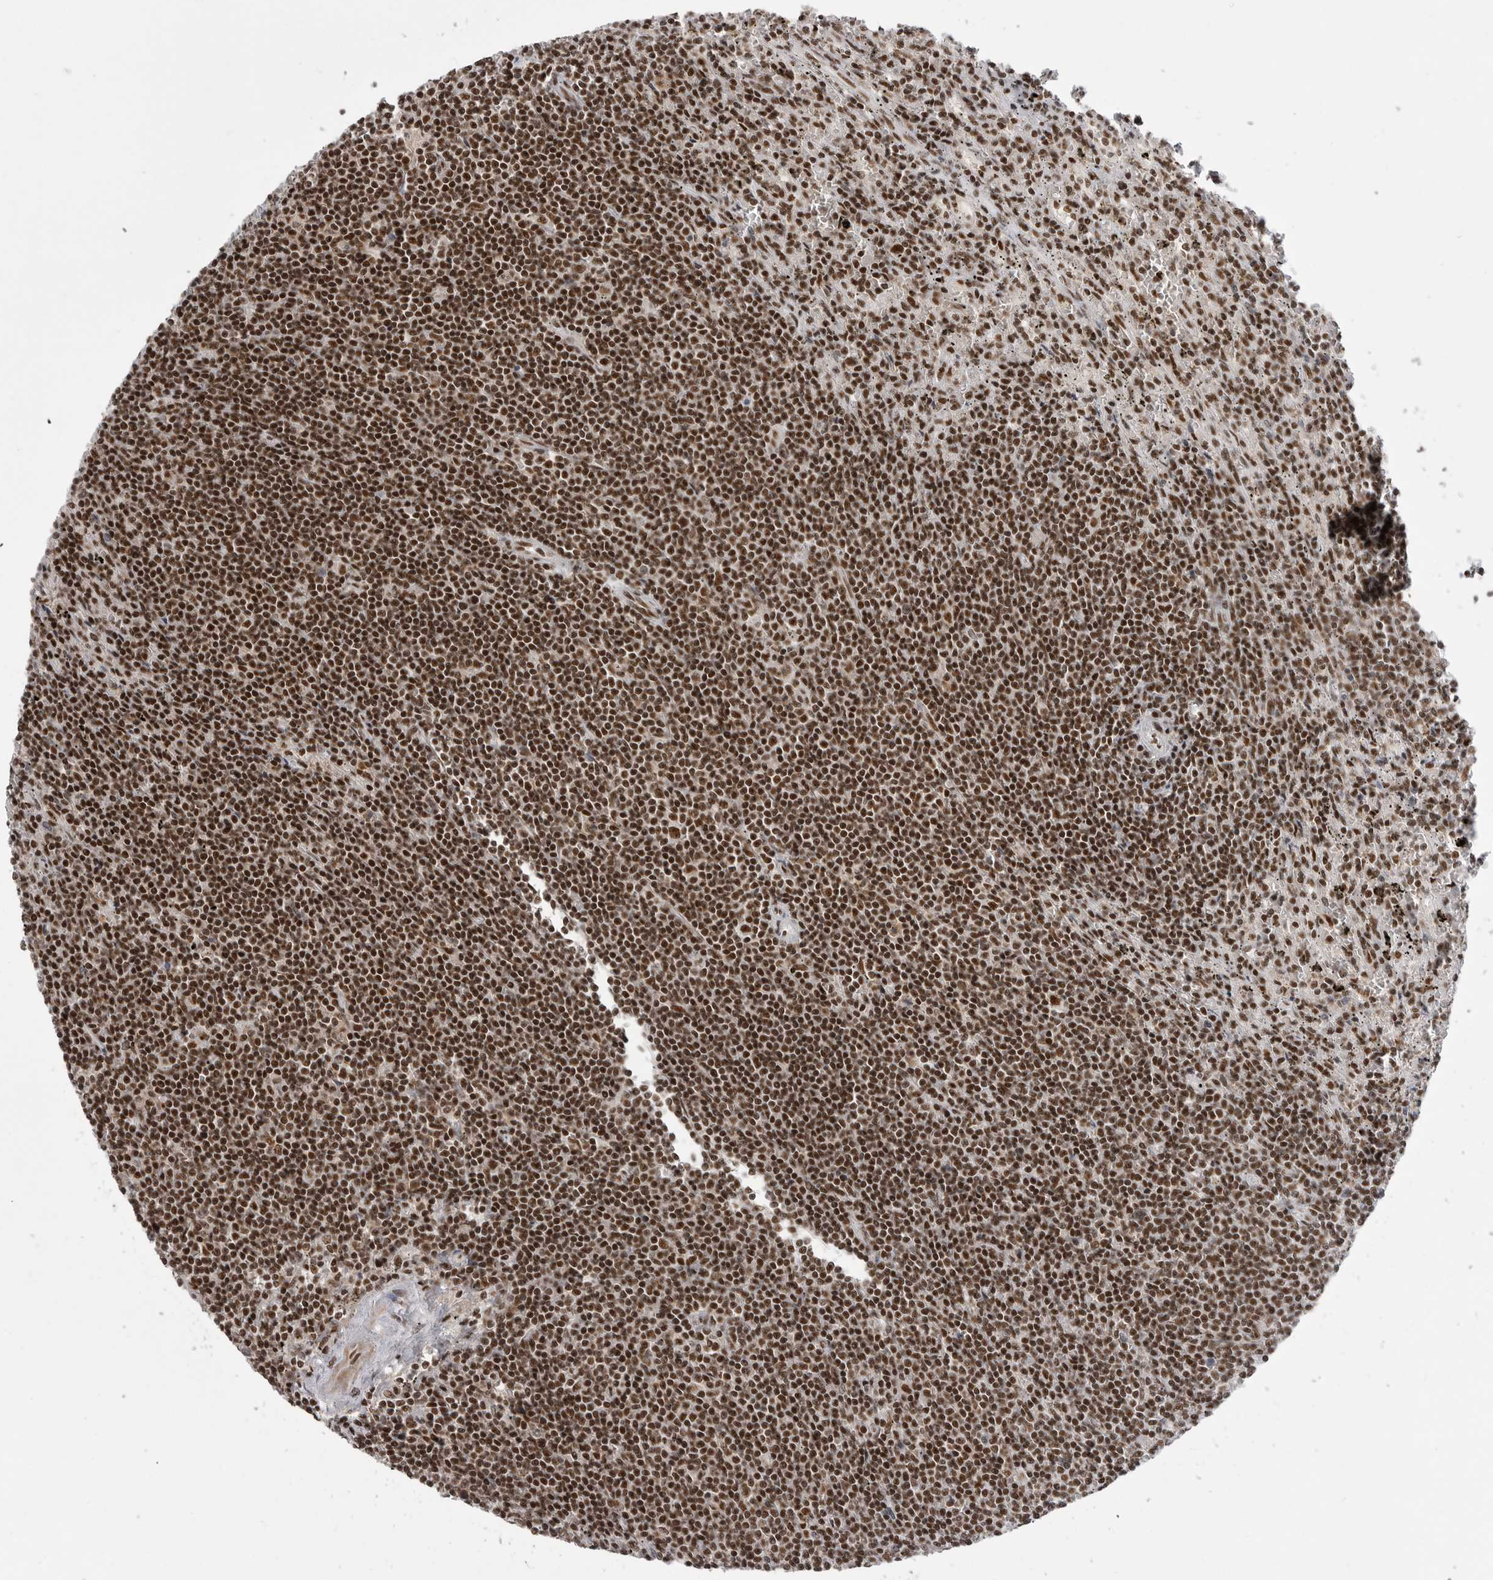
{"staining": {"intensity": "strong", "quantity": ">75%", "location": "nuclear"}, "tissue": "lymphoma", "cell_type": "Tumor cells", "image_type": "cancer", "snomed": [{"axis": "morphology", "description": "Malignant lymphoma, non-Hodgkin's type, Low grade"}, {"axis": "topography", "description": "Spleen"}], "caption": "Protein expression analysis of lymphoma shows strong nuclear positivity in approximately >75% of tumor cells. (DAB (3,3'-diaminobenzidine) = brown stain, brightfield microscopy at high magnification).", "gene": "PPP1R8", "patient": {"sex": "male", "age": 76}}